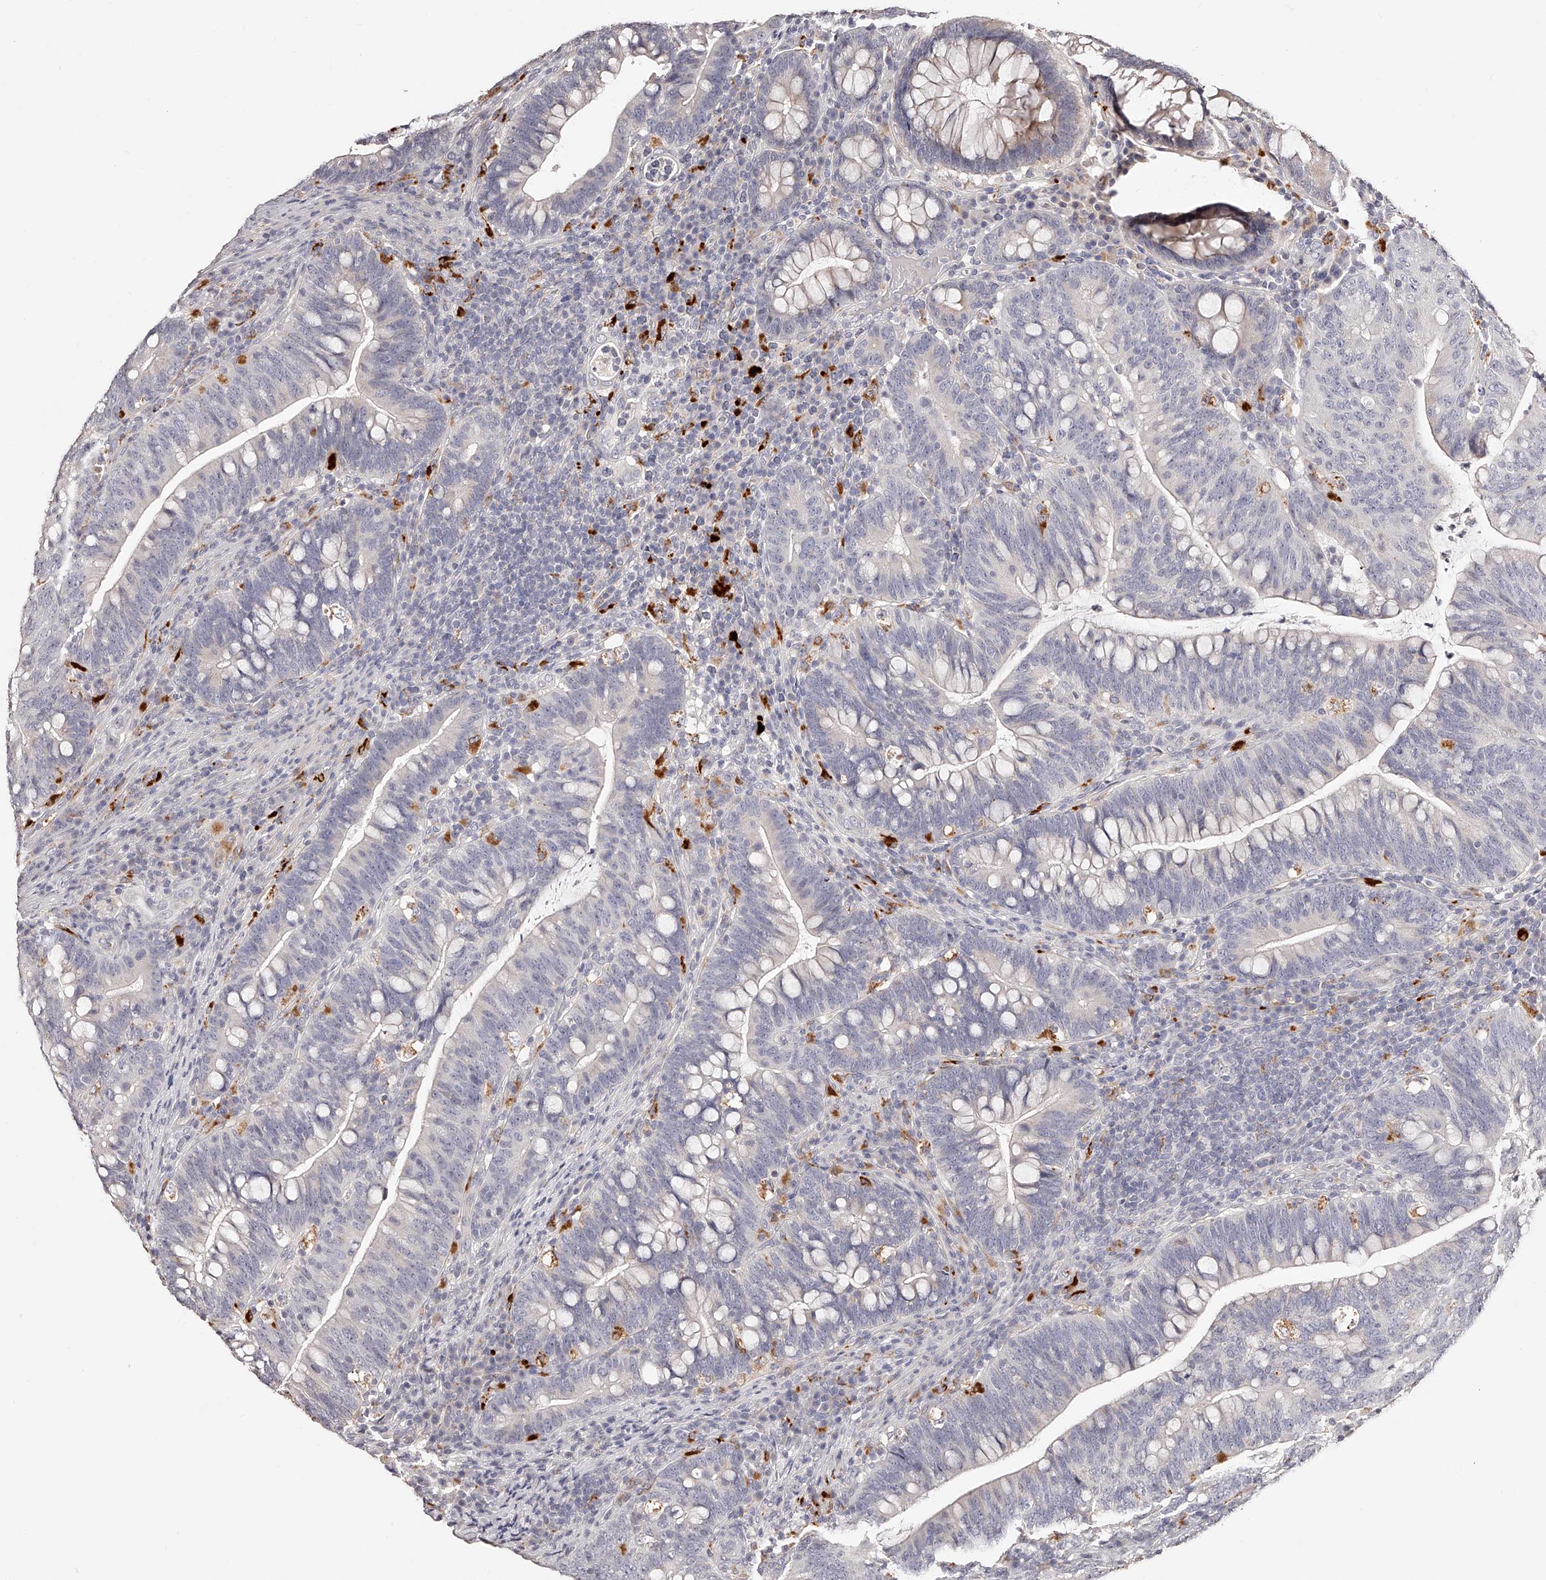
{"staining": {"intensity": "negative", "quantity": "none", "location": "none"}, "tissue": "colorectal cancer", "cell_type": "Tumor cells", "image_type": "cancer", "snomed": [{"axis": "morphology", "description": "Adenocarcinoma, NOS"}, {"axis": "topography", "description": "Colon"}], "caption": "Protein analysis of colorectal adenocarcinoma demonstrates no significant expression in tumor cells.", "gene": "SLC35D3", "patient": {"sex": "female", "age": 66}}